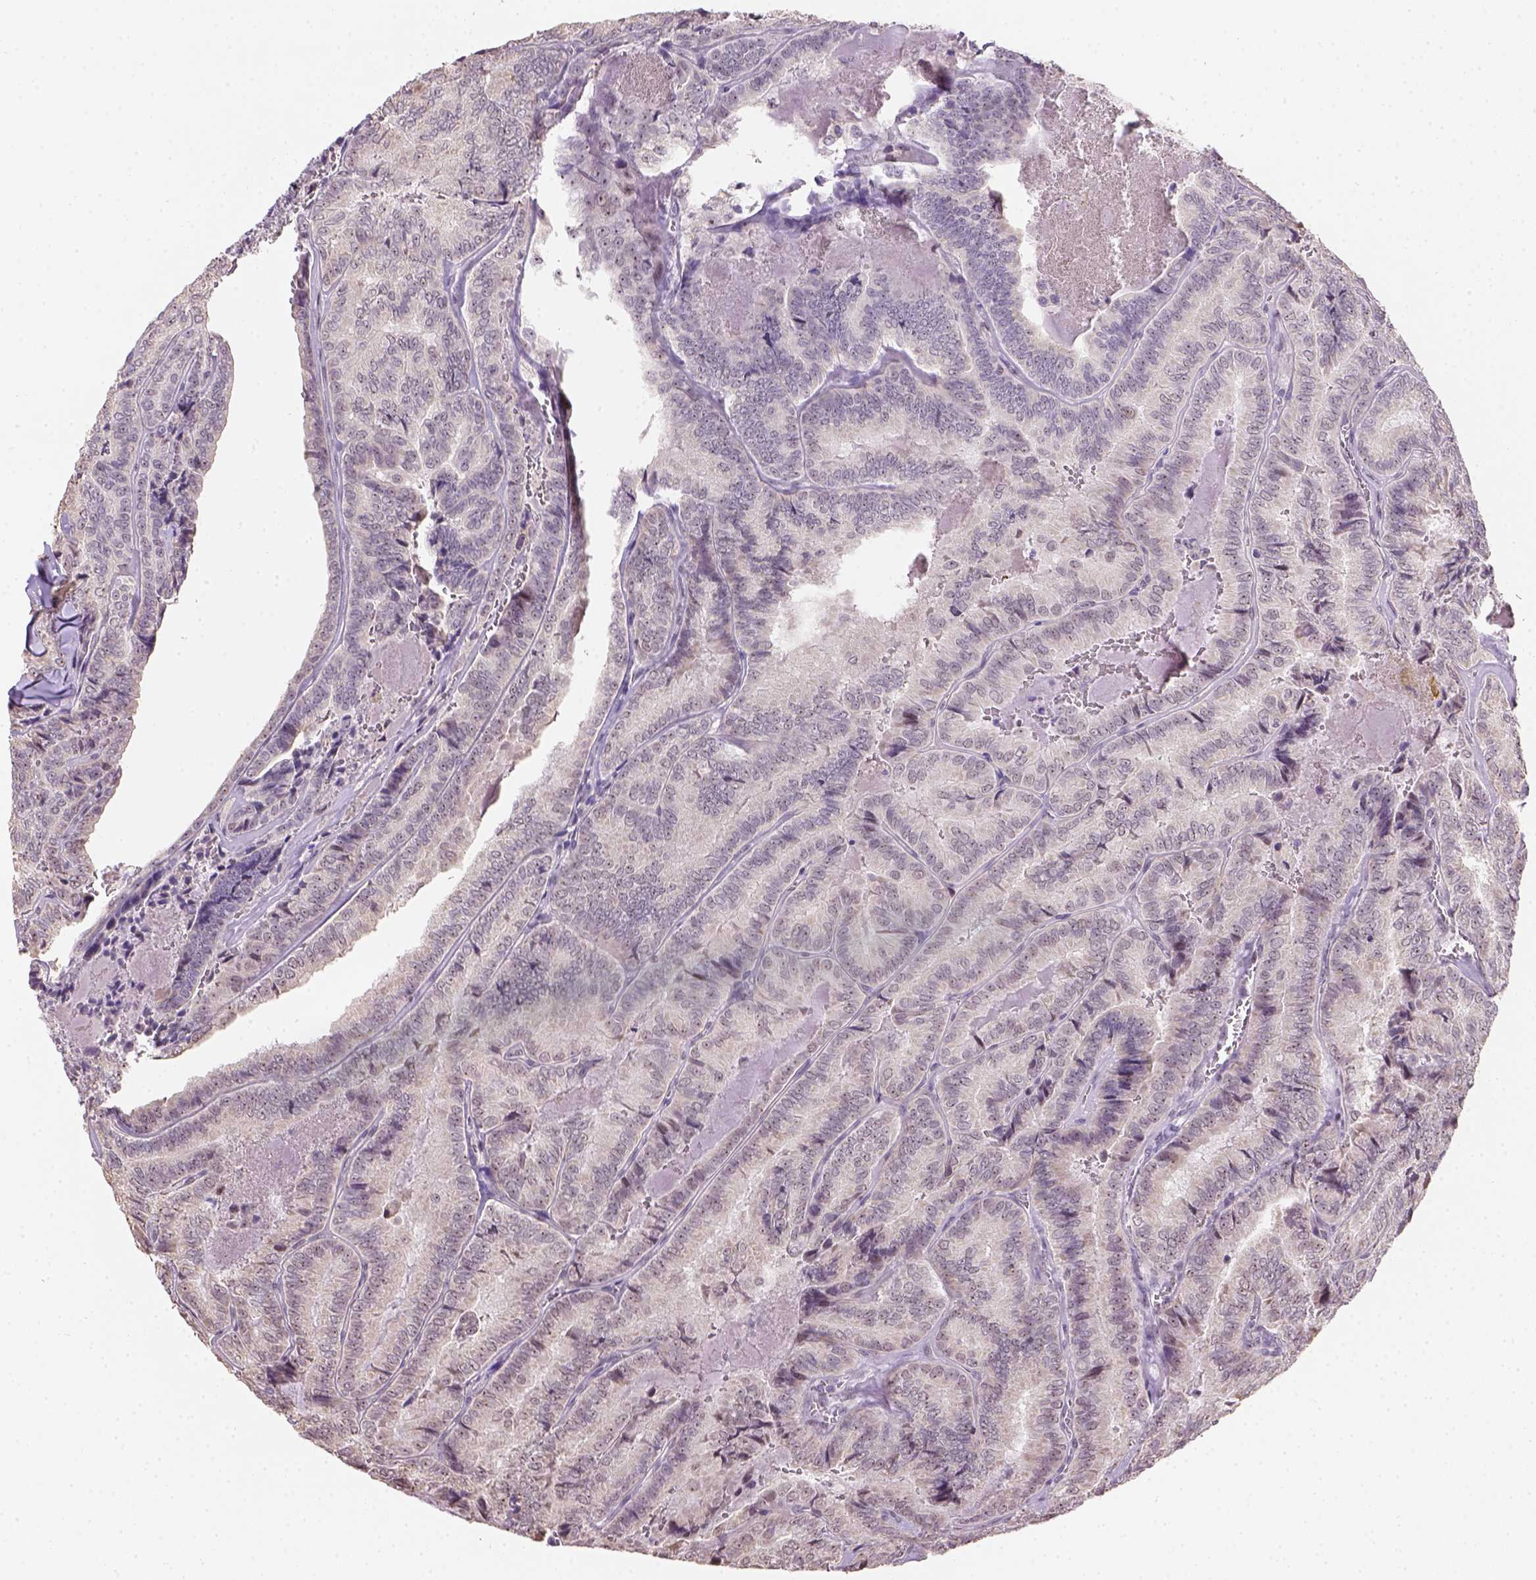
{"staining": {"intensity": "negative", "quantity": "none", "location": "none"}, "tissue": "thyroid cancer", "cell_type": "Tumor cells", "image_type": "cancer", "snomed": [{"axis": "morphology", "description": "Papillary adenocarcinoma, NOS"}, {"axis": "topography", "description": "Thyroid gland"}], "caption": "Thyroid cancer was stained to show a protein in brown. There is no significant expression in tumor cells.", "gene": "DDX50", "patient": {"sex": "female", "age": 75}}